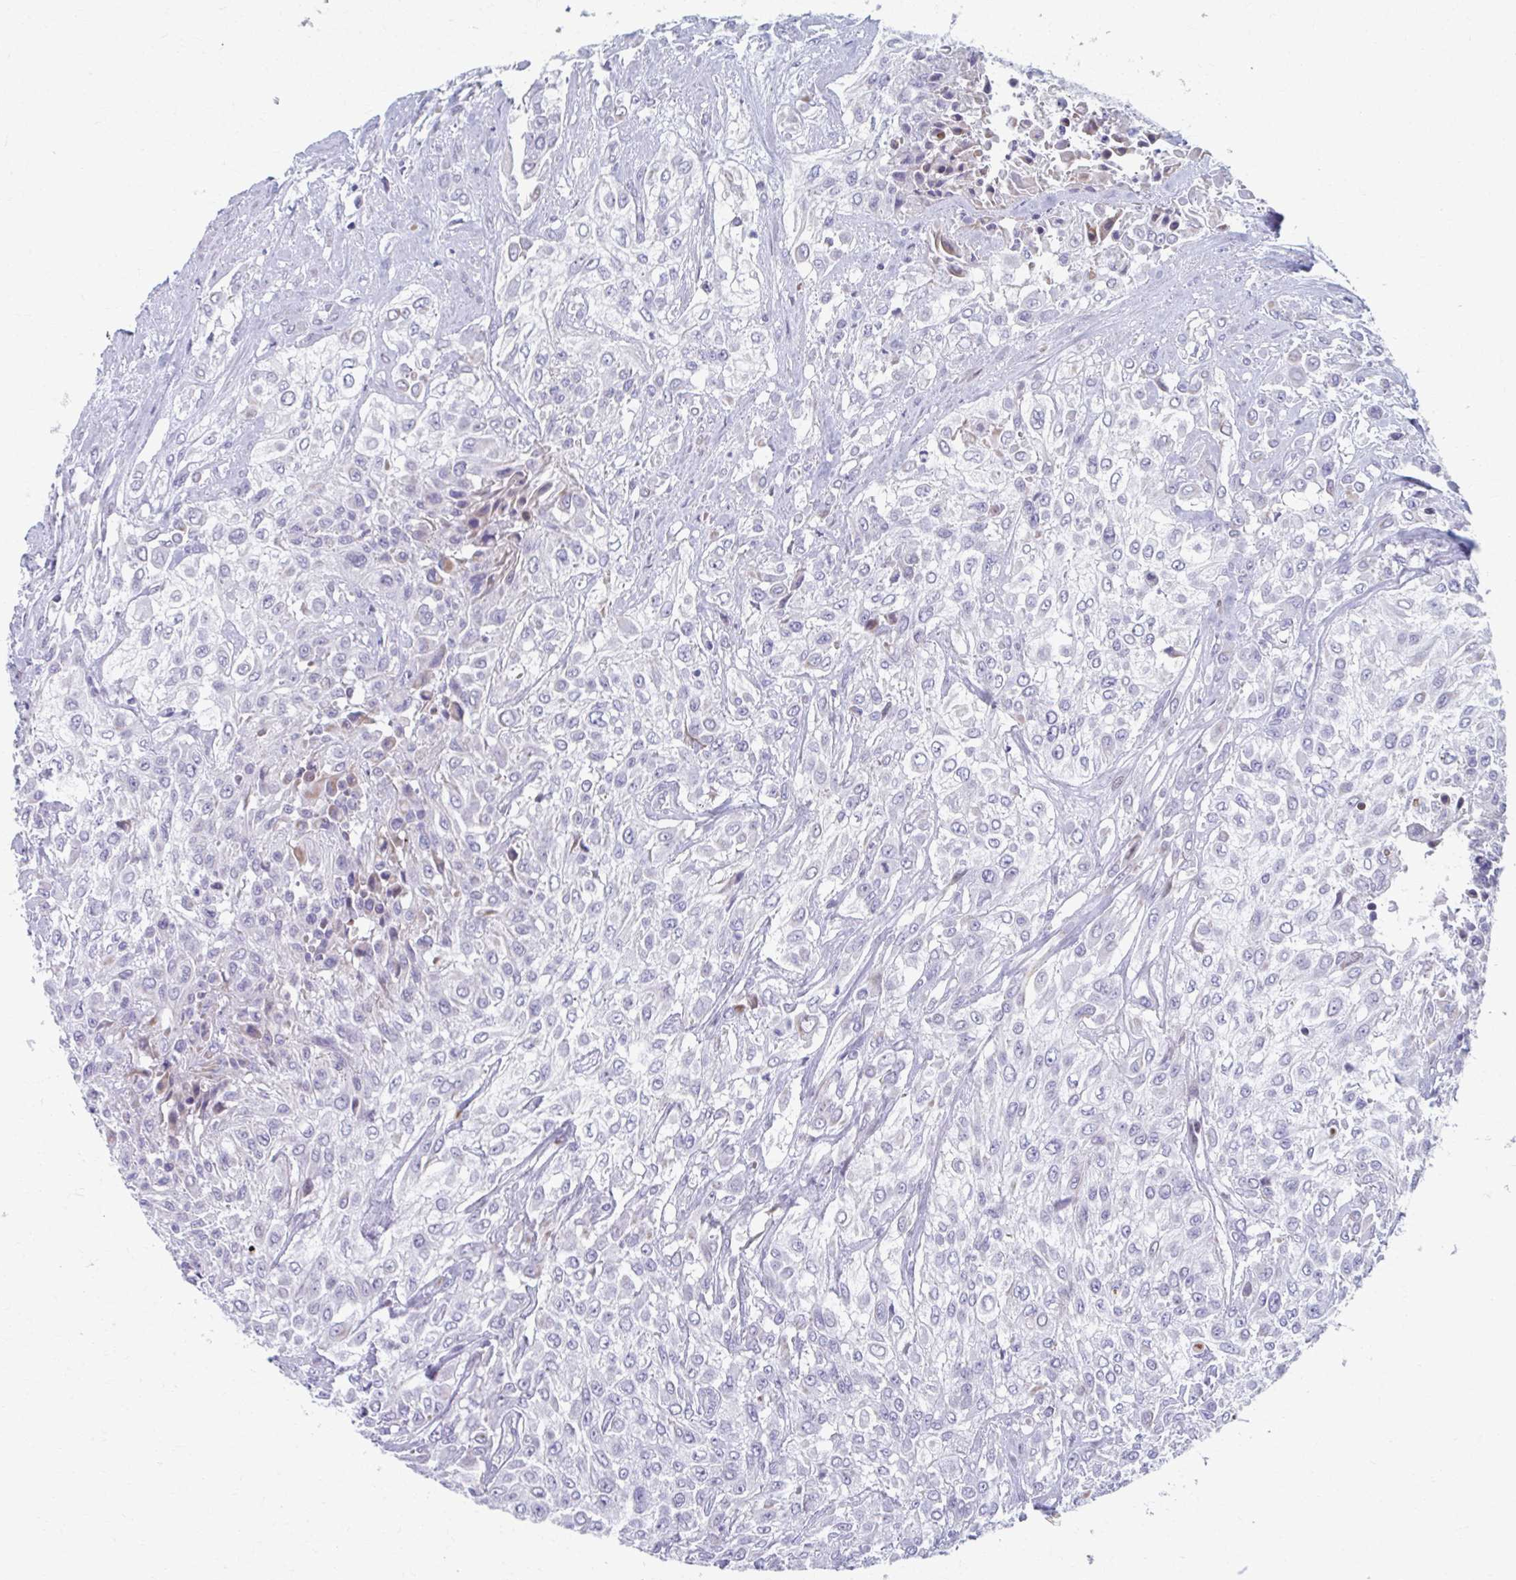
{"staining": {"intensity": "negative", "quantity": "none", "location": "none"}, "tissue": "urothelial cancer", "cell_type": "Tumor cells", "image_type": "cancer", "snomed": [{"axis": "morphology", "description": "Urothelial carcinoma, High grade"}, {"axis": "topography", "description": "Urinary bladder"}], "caption": "IHC of human high-grade urothelial carcinoma displays no positivity in tumor cells.", "gene": "ABHD16B", "patient": {"sex": "male", "age": 57}}